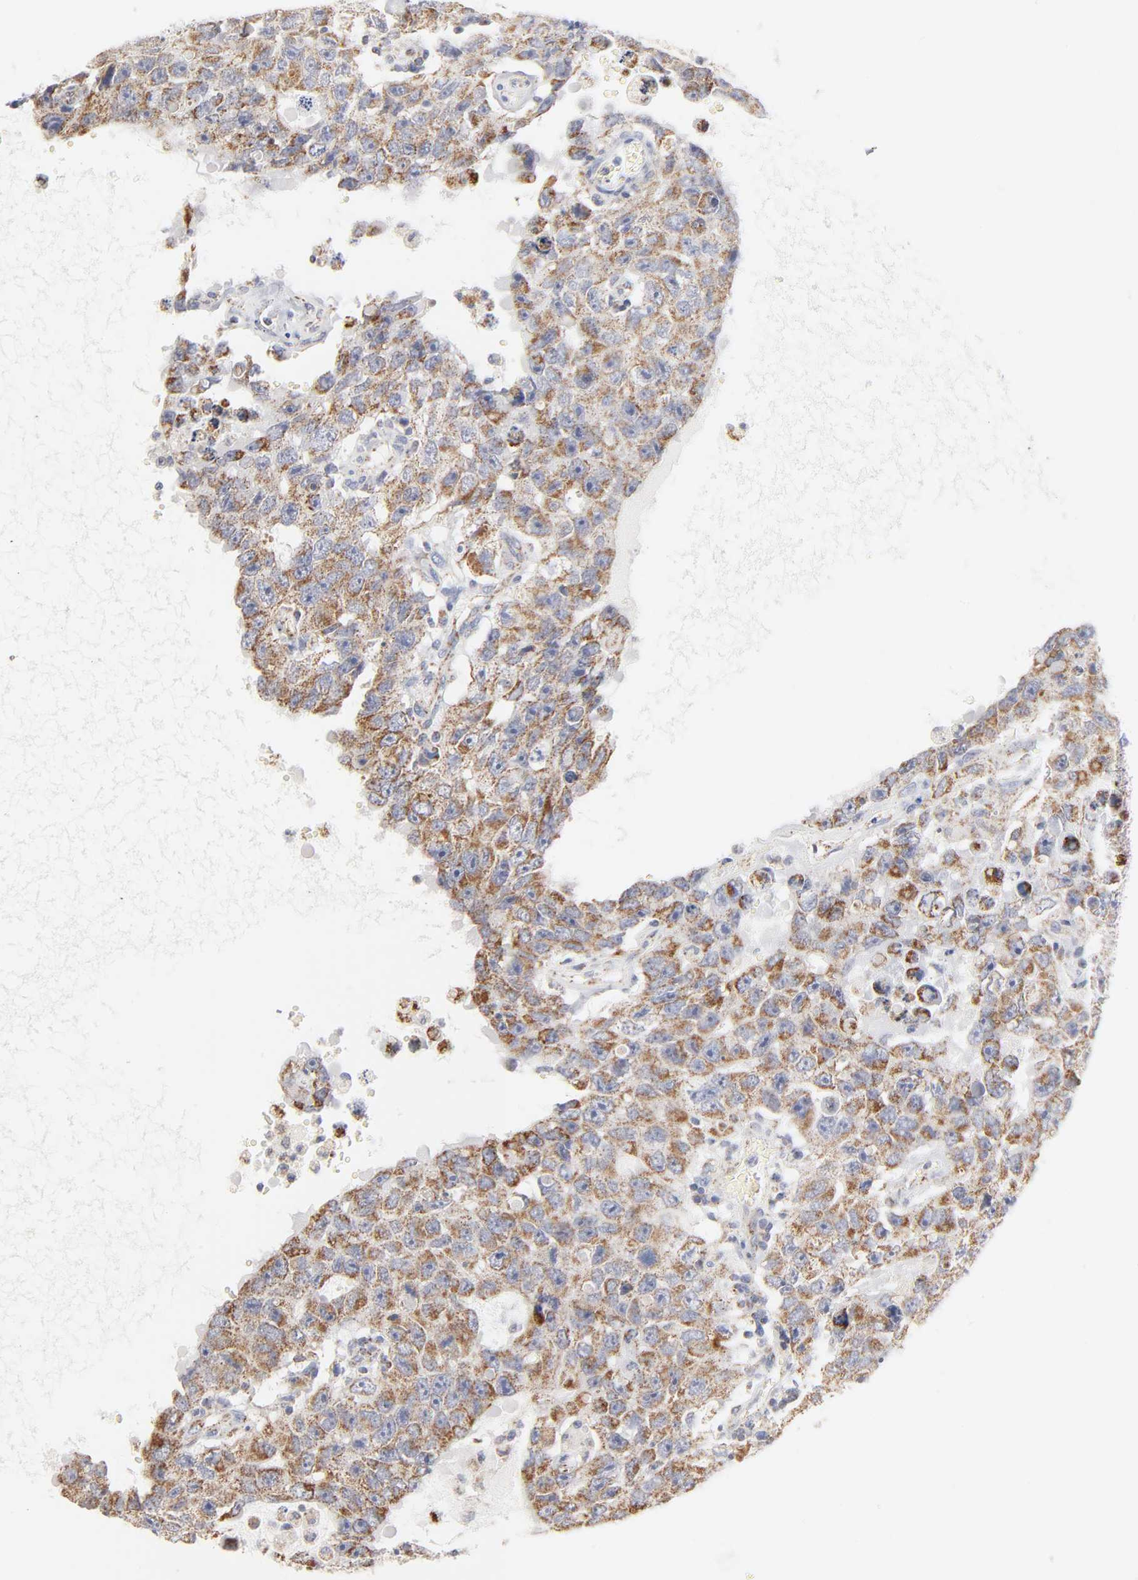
{"staining": {"intensity": "moderate", "quantity": ">75%", "location": "cytoplasmic/membranous"}, "tissue": "testis cancer", "cell_type": "Tumor cells", "image_type": "cancer", "snomed": [{"axis": "morphology", "description": "Carcinoma, Embryonal, NOS"}, {"axis": "topography", "description": "Testis"}], "caption": "Brown immunohistochemical staining in human testis embryonal carcinoma displays moderate cytoplasmic/membranous staining in approximately >75% of tumor cells.", "gene": "MRPL58", "patient": {"sex": "male", "age": 26}}